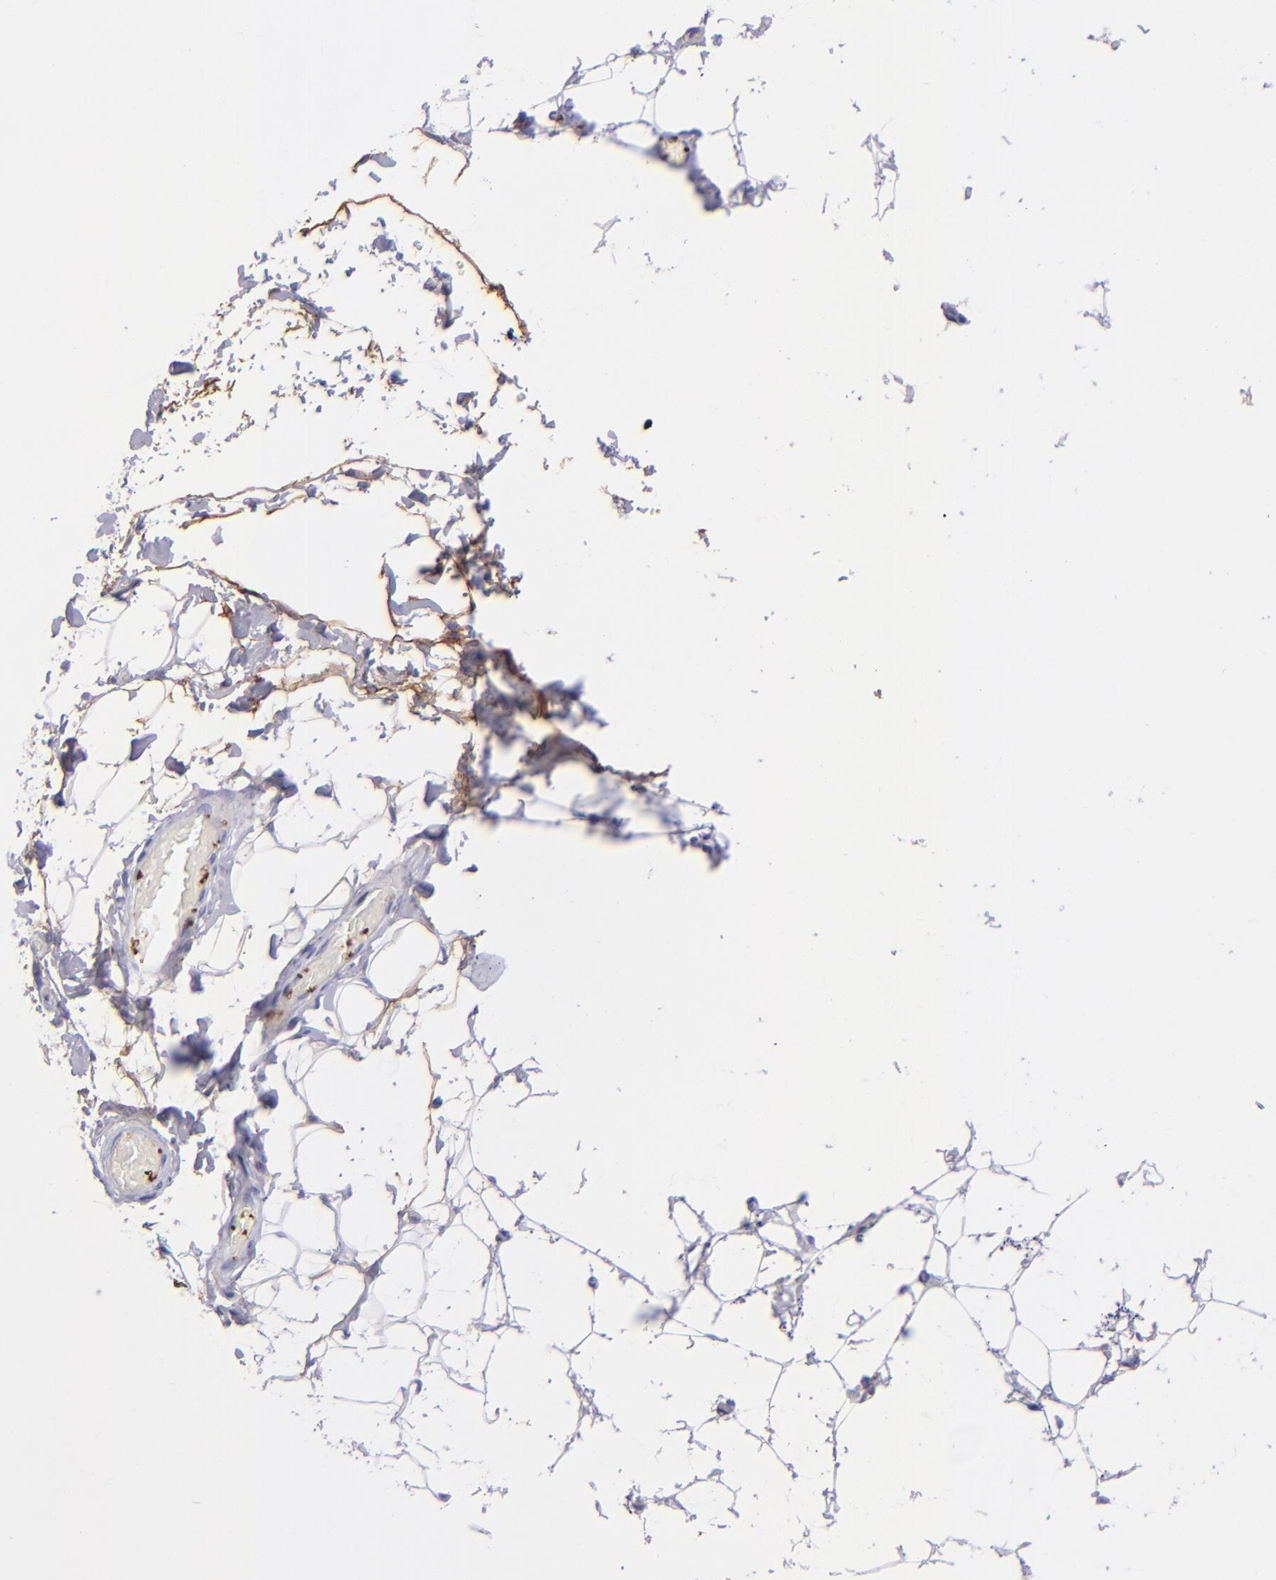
{"staining": {"intensity": "negative", "quantity": "none", "location": "none"}, "tissue": "adipose tissue", "cell_type": "Adipocytes", "image_type": "normal", "snomed": [{"axis": "morphology", "description": "Normal tissue, NOS"}, {"axis": "topography", "description": "Soft tissue"}], "caption": "Photomicrograph shows no significant protein positivity in adipocytes of unremarkable adipose tissue. The staining is performed using DAB brown chromogen with nuclei counter-stained in using hematoxylin.", "gene": "EFCAB13", "patient": {"sex": "male", "age": 26}}